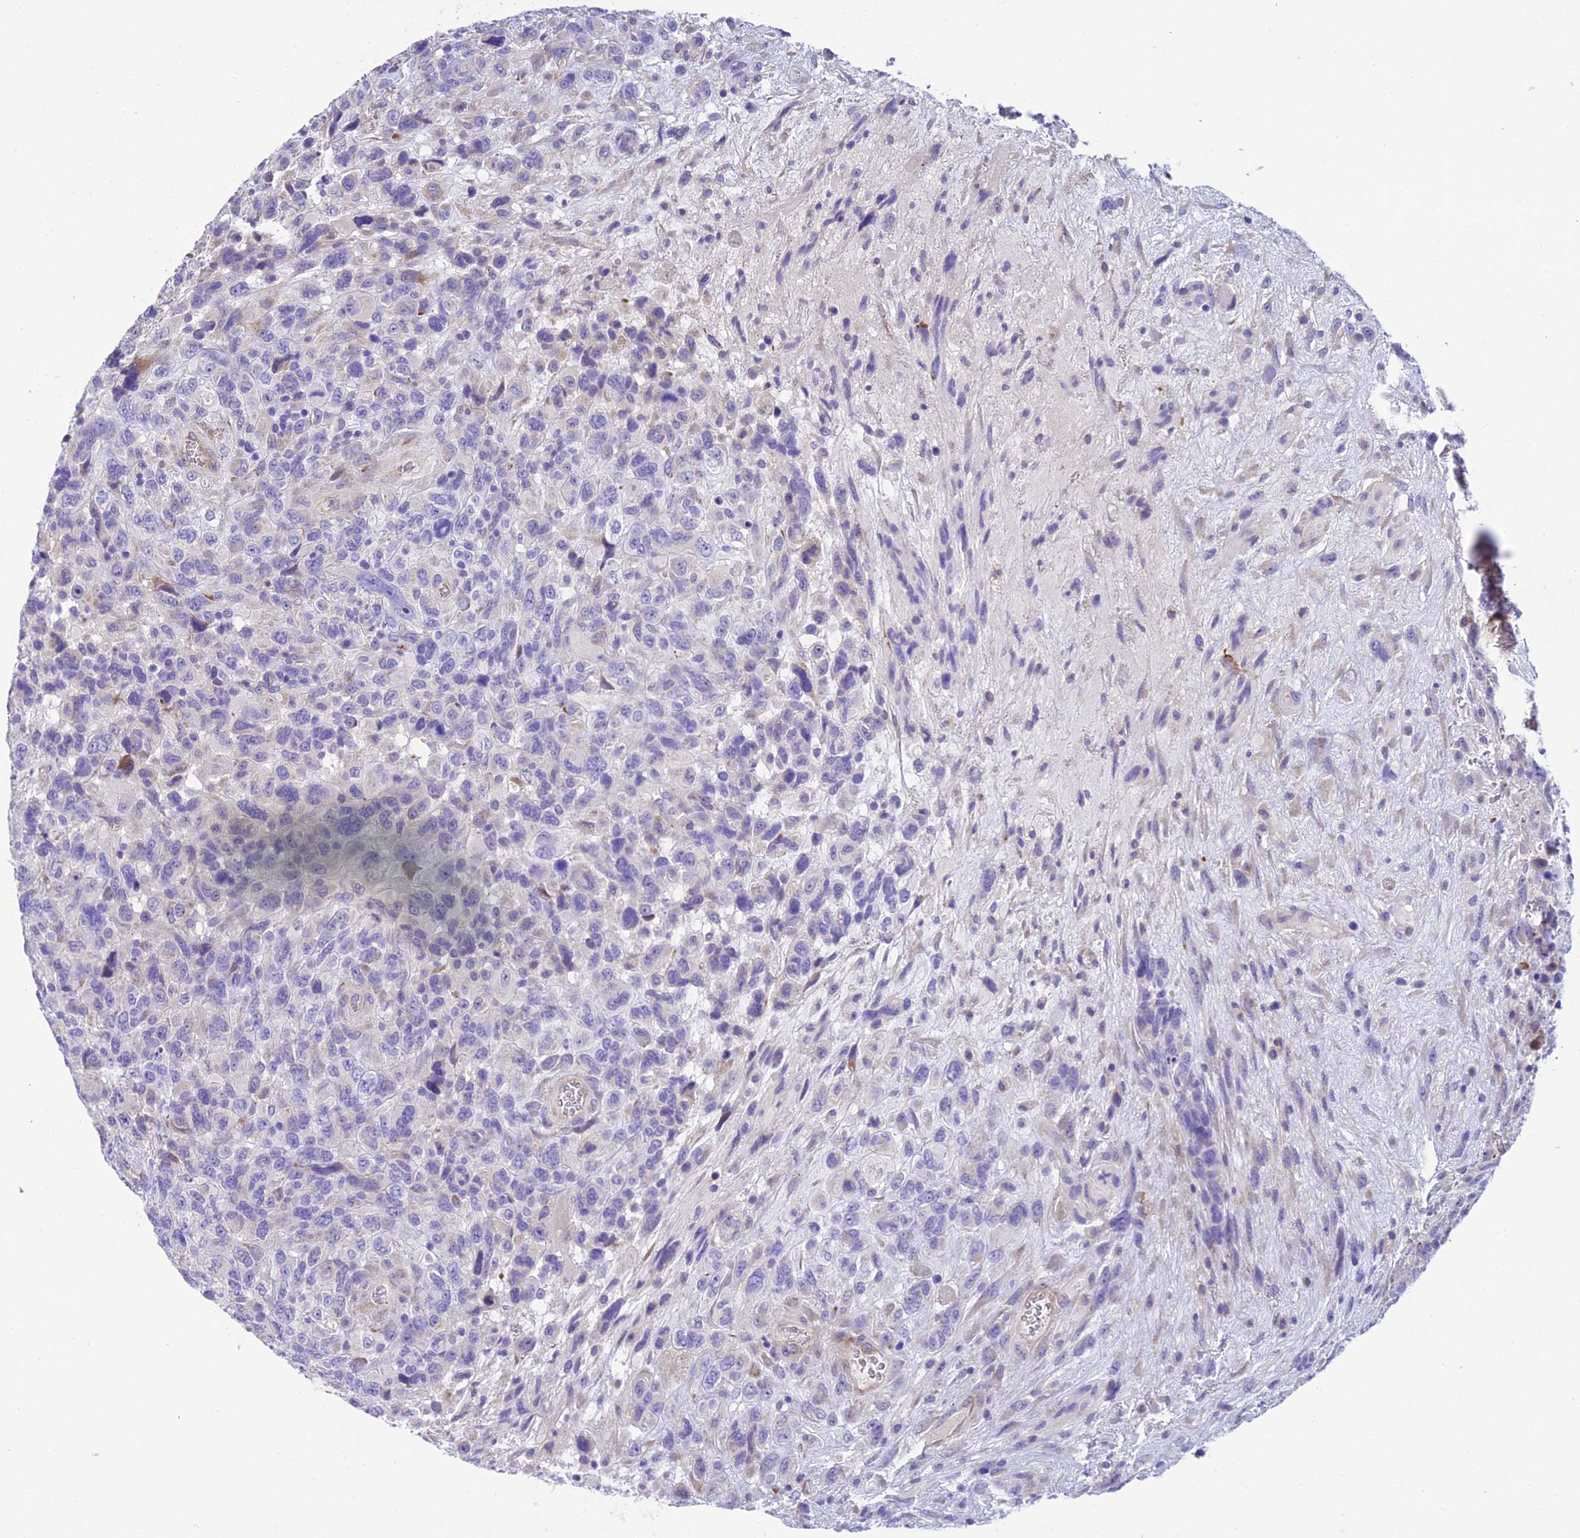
{"staining": {"intensity": "negative", "quantity": "none", "location": "none"}, "tissue": "glioma", "cell_type": "Tumor cells", "image_type": "cancer", "snomed": [{"axis": "morphology", "description": "Glioma, malignant, High grade"}, {"axis": "topography", "description": "Brain"}], "caption": "The micrograph displays no significant positivity in tumor cells of glioma.", "gene": "MACIR", "patient": {"sex": "male", "age": 61}}